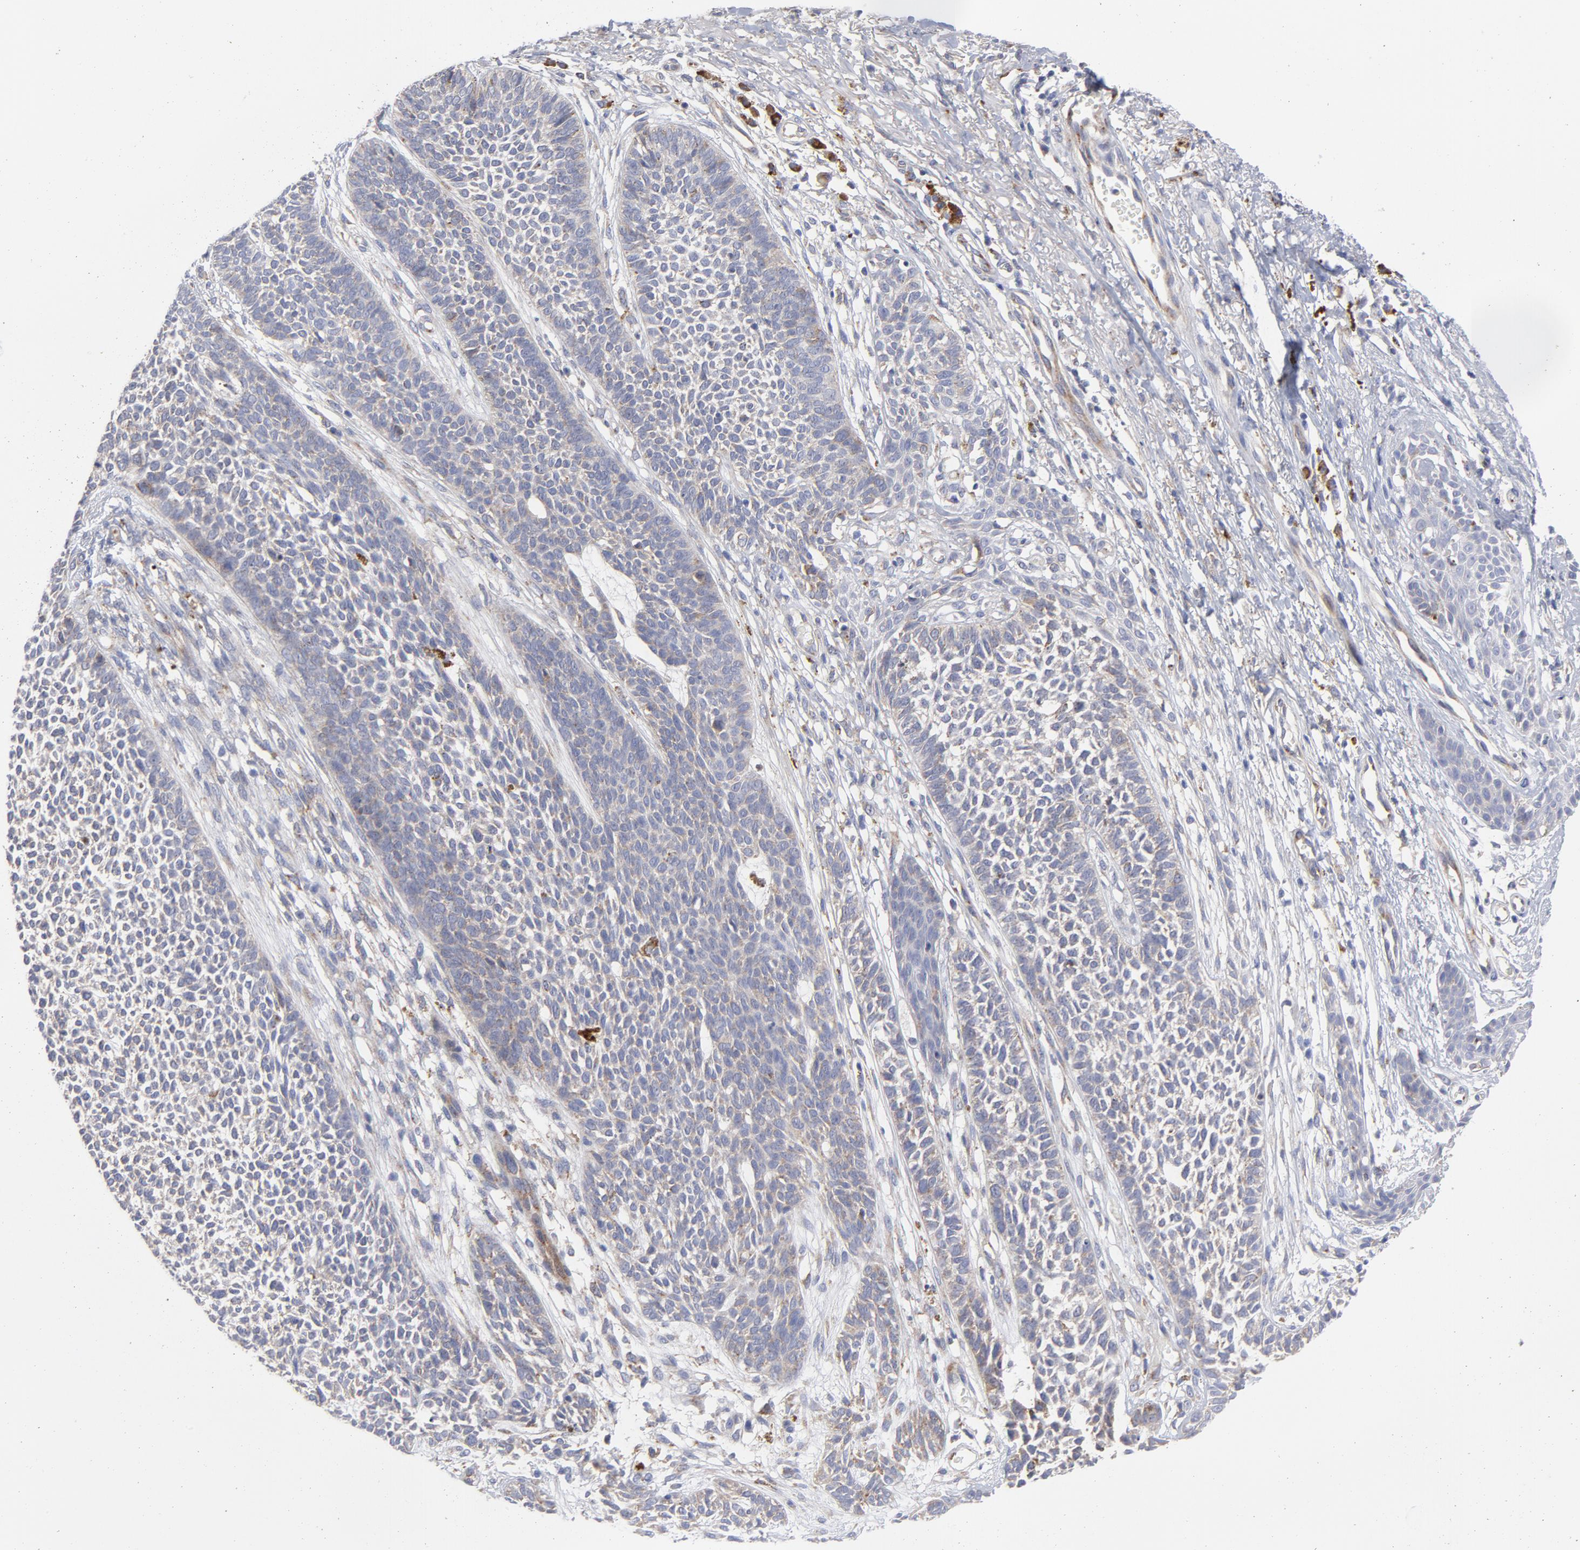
{"staining": {"intensity": "negative", "quantity": "none", "location": "none"}, "tissue": "skin cancer", "cell_type": "Tumor cells", "image_type": "cancer", "snomed": [{"axis": "morphology", "description": "Basal cell carcinoma"}, {"axis": "topography", "description": "Skin"}], "caption": "This is an immunohistochemistry (IHC) micrograph of human basal cell carcinoma (skin). There is no staining in tumor cells.", "gene": "RAPGEF3", "patient": {"sex": "female", "age": 84}}